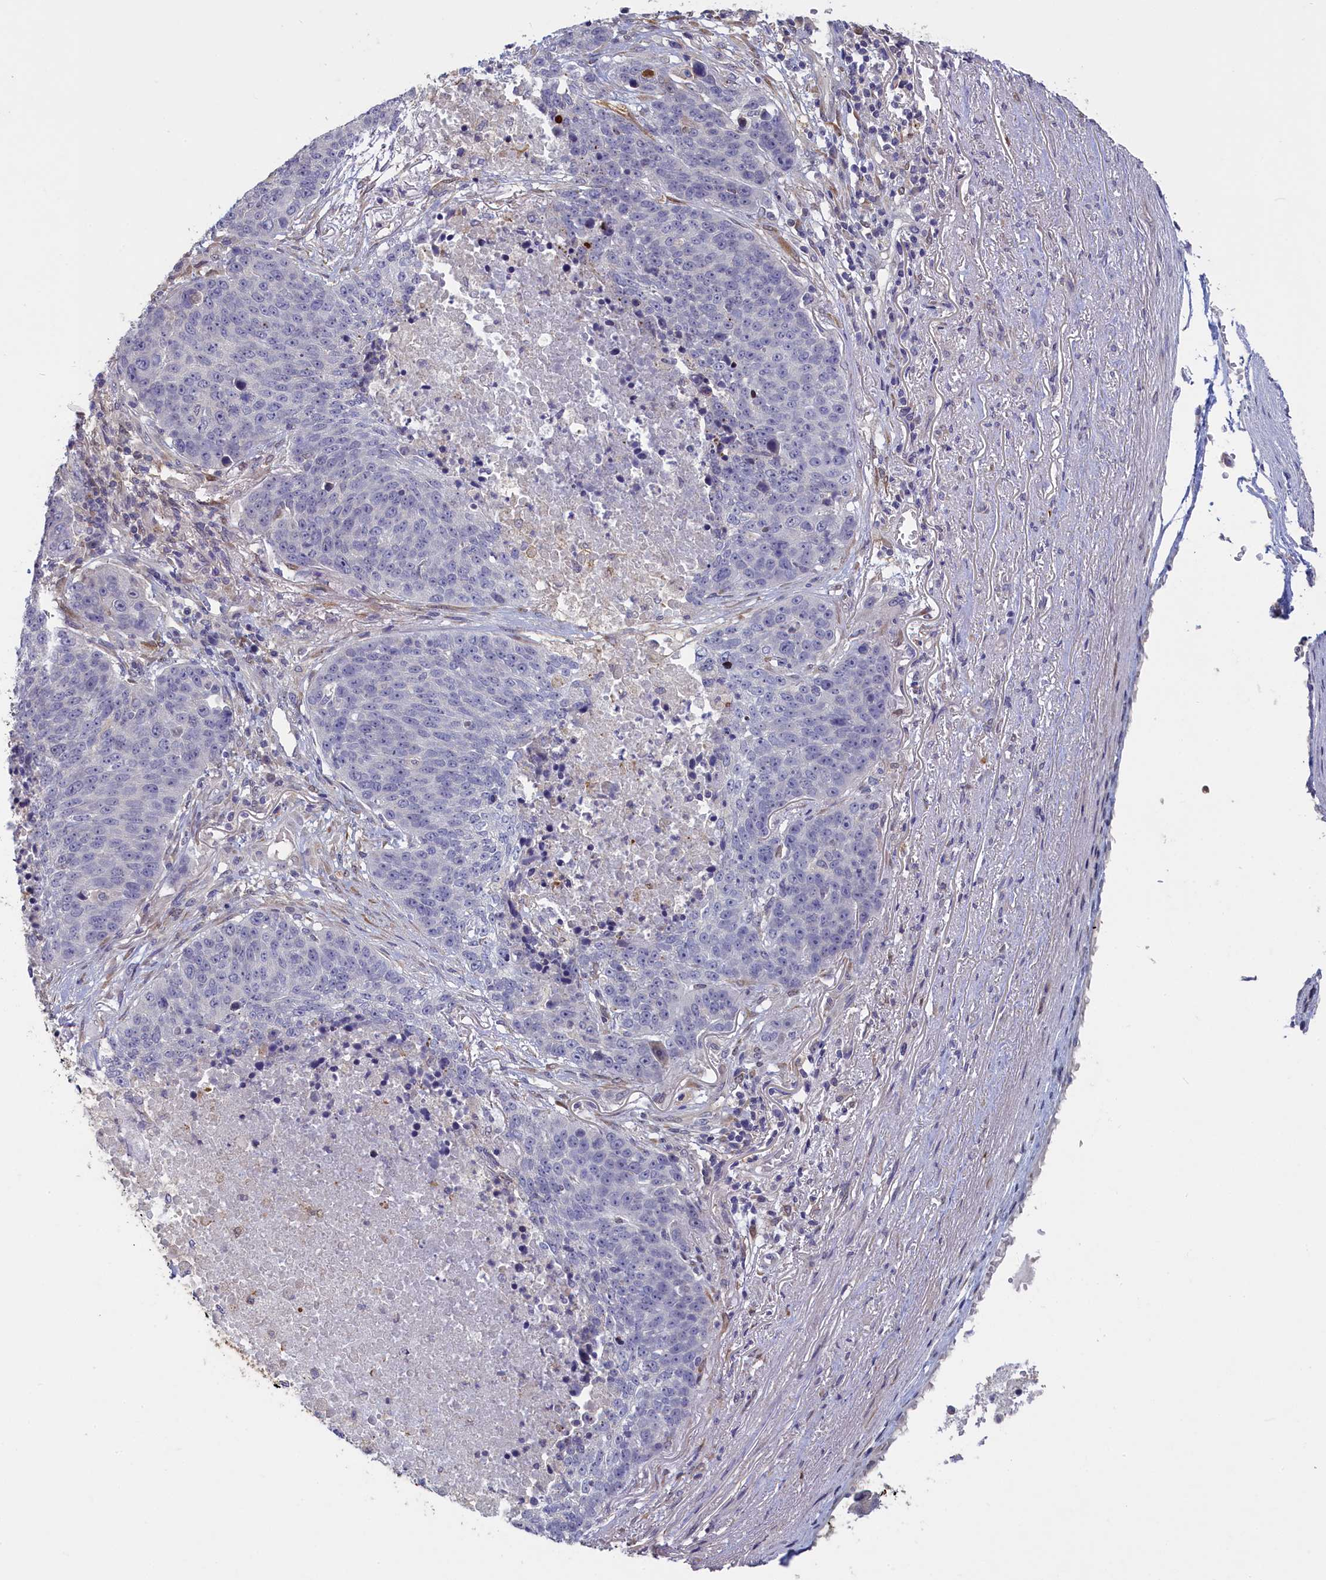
{"staining": {"intensity": "negative", "quantity": "none", "location": "none"}, "tissue": "lung cancer", "cell_type": "Tumor cells", "image_type": "cancer", "snomed": [{"axis": "morphology", "description": "Normal tissue, NOS"}, {"axis": "morphology", "description": "Squamous cell carcinoma, NOS"}, {"axis": "topography", "description": "Lymph node"}, {"axis": "topography", "description": "Lung"}], "caption": "Immunohistochemistry (IHC) micrograph of neoplastic tissue: lung cancer (squamous cell carcinoma) stained with DAB (3,3'-diaminobenzidine) displays no significant protein expression in tumor cells.", "gene": "UCHL3", "patient": {"sex": "male", "age": 66}}